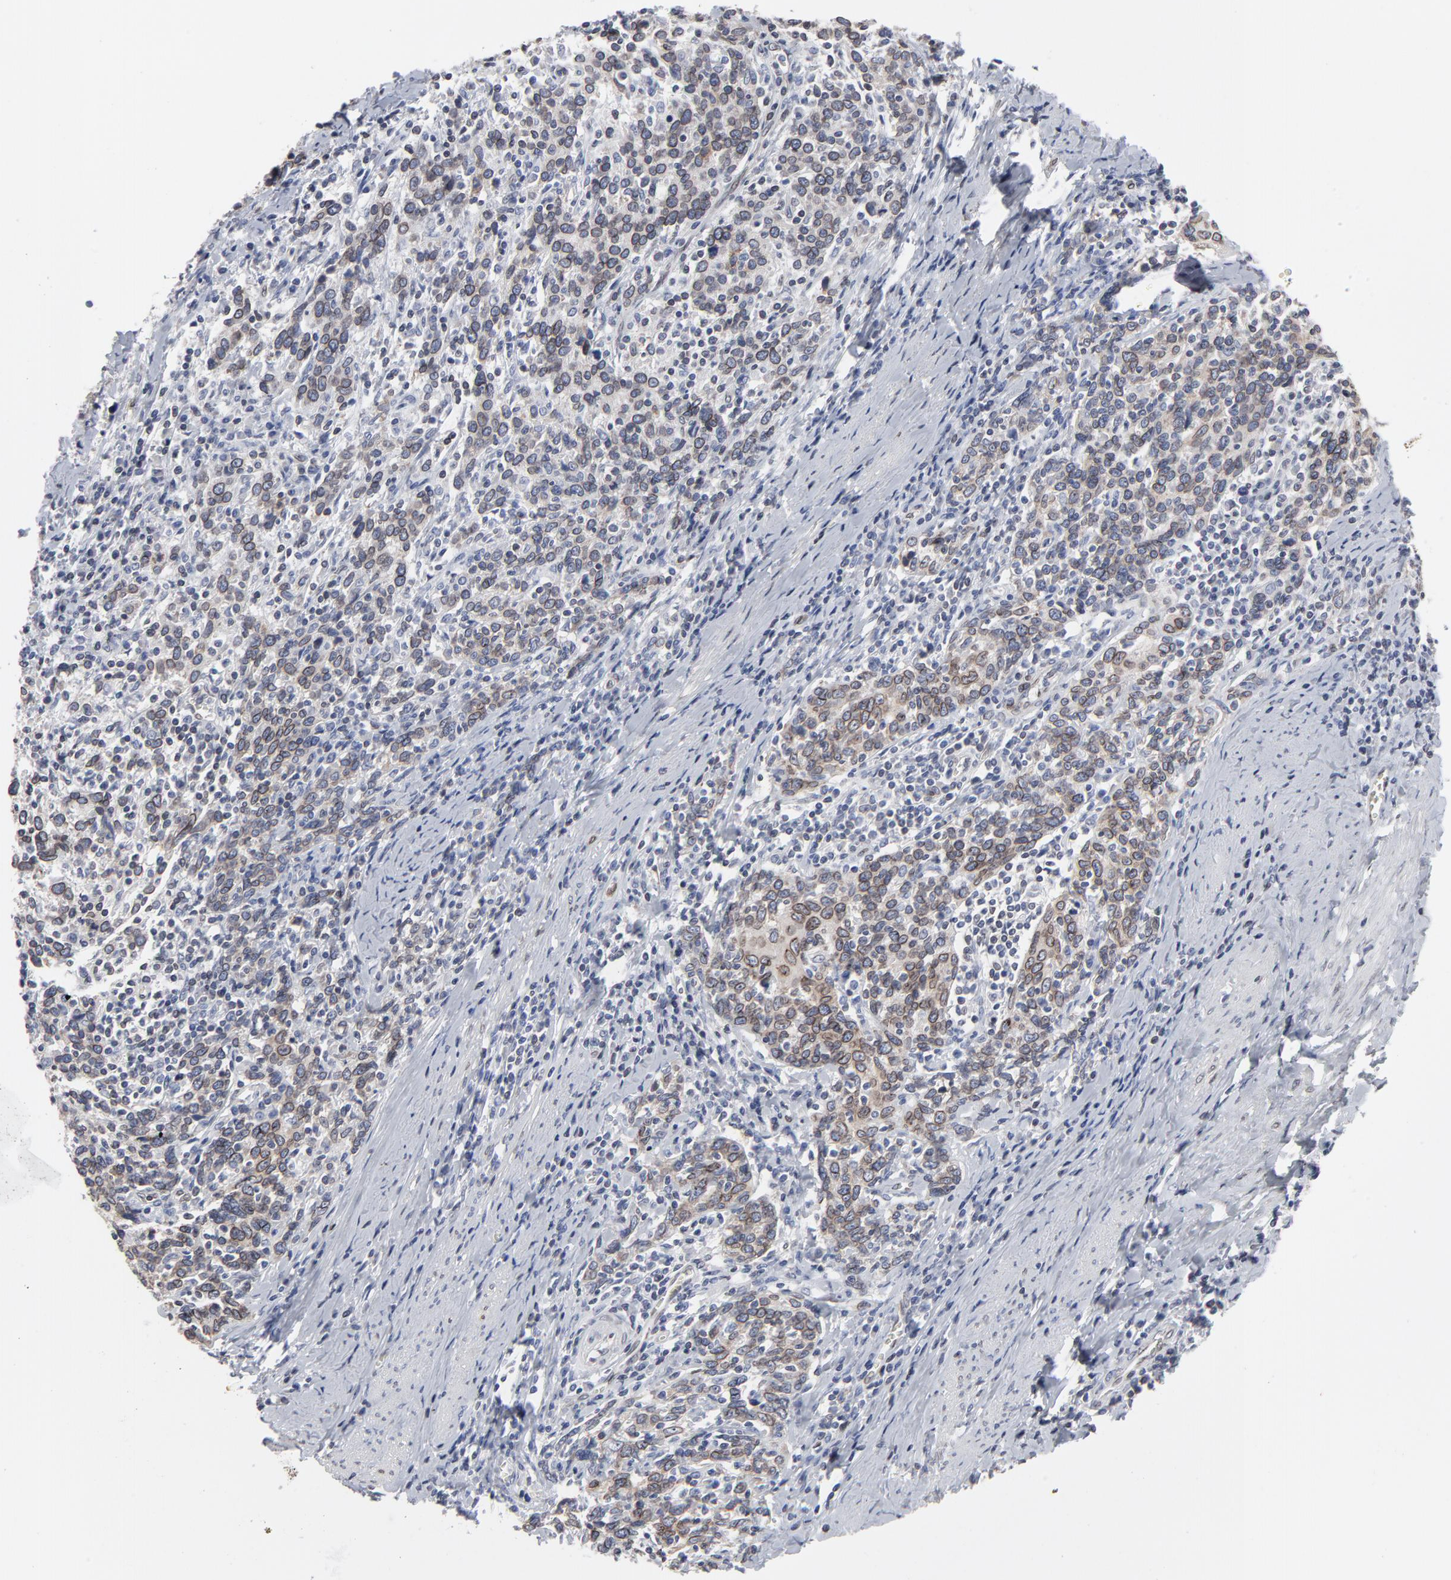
{"staining": {"intensity": "moderate", "quantity": ">75%", "location": "cytoplasmic/membranous,nuclear"}, "tissue": "cervical cancer", "cell_type": "Tumor cells", "image_type": "cancer", "snomed": [{"axis": "morphology", "description": "Squamous cell carcinoma, NOS"}, {"axis": "topography", "description": "Cervix"}], "caption": "The image displays staining of squamous cell carcinoma (cervical), revealing moderate cytoplasmic/membranous and nuclear protein expression (brown color) within tumor cells. (Brightfield microscopy of DAB IHC at high magnification).", "gene": "SYNE2", "patient": {"sex": "female", "age": 41}}